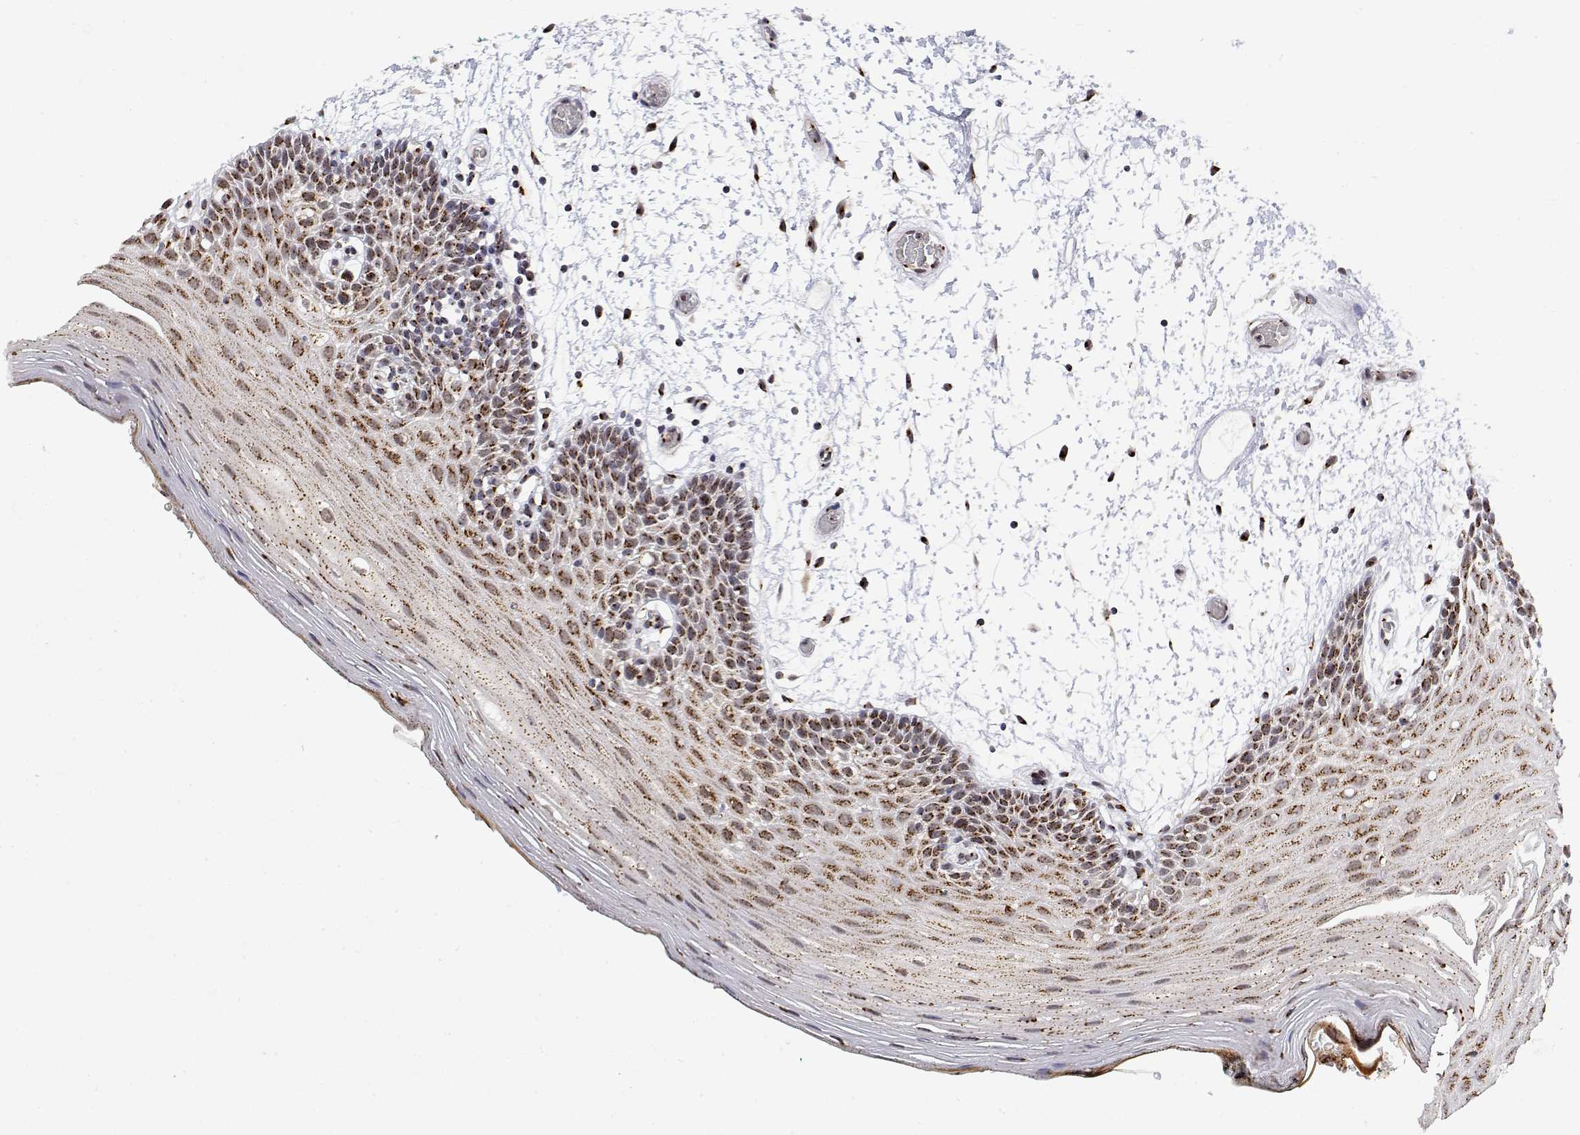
{"staining": {"intensity": "strong", "quantity": "25%-75%", "location": "cytoplasmic/membranous"}, "tissue": "oral mucosa", "cell_type": "Squamous epithelial cells", "image_type": "normal", "snomed": [{"axis": "morphology", "description": "Normal tissue, NOS"}, {"axis": "morphology", "description": "Squamous cell carcinoma, NOS"}, {"axis": "topography", "description": "Oral tissue"}, {"axis": "topography", "description": "Head-Neck"}], "caption": "Immunohistochemical staining of normal human oral mucosa reveals high levels of strong cytoplasmic/membranous expression in approximately 25%-75% of squamous epithelial cells.", "gene": "YIPF3", "patient": {"sex": "male", "age": 52}}